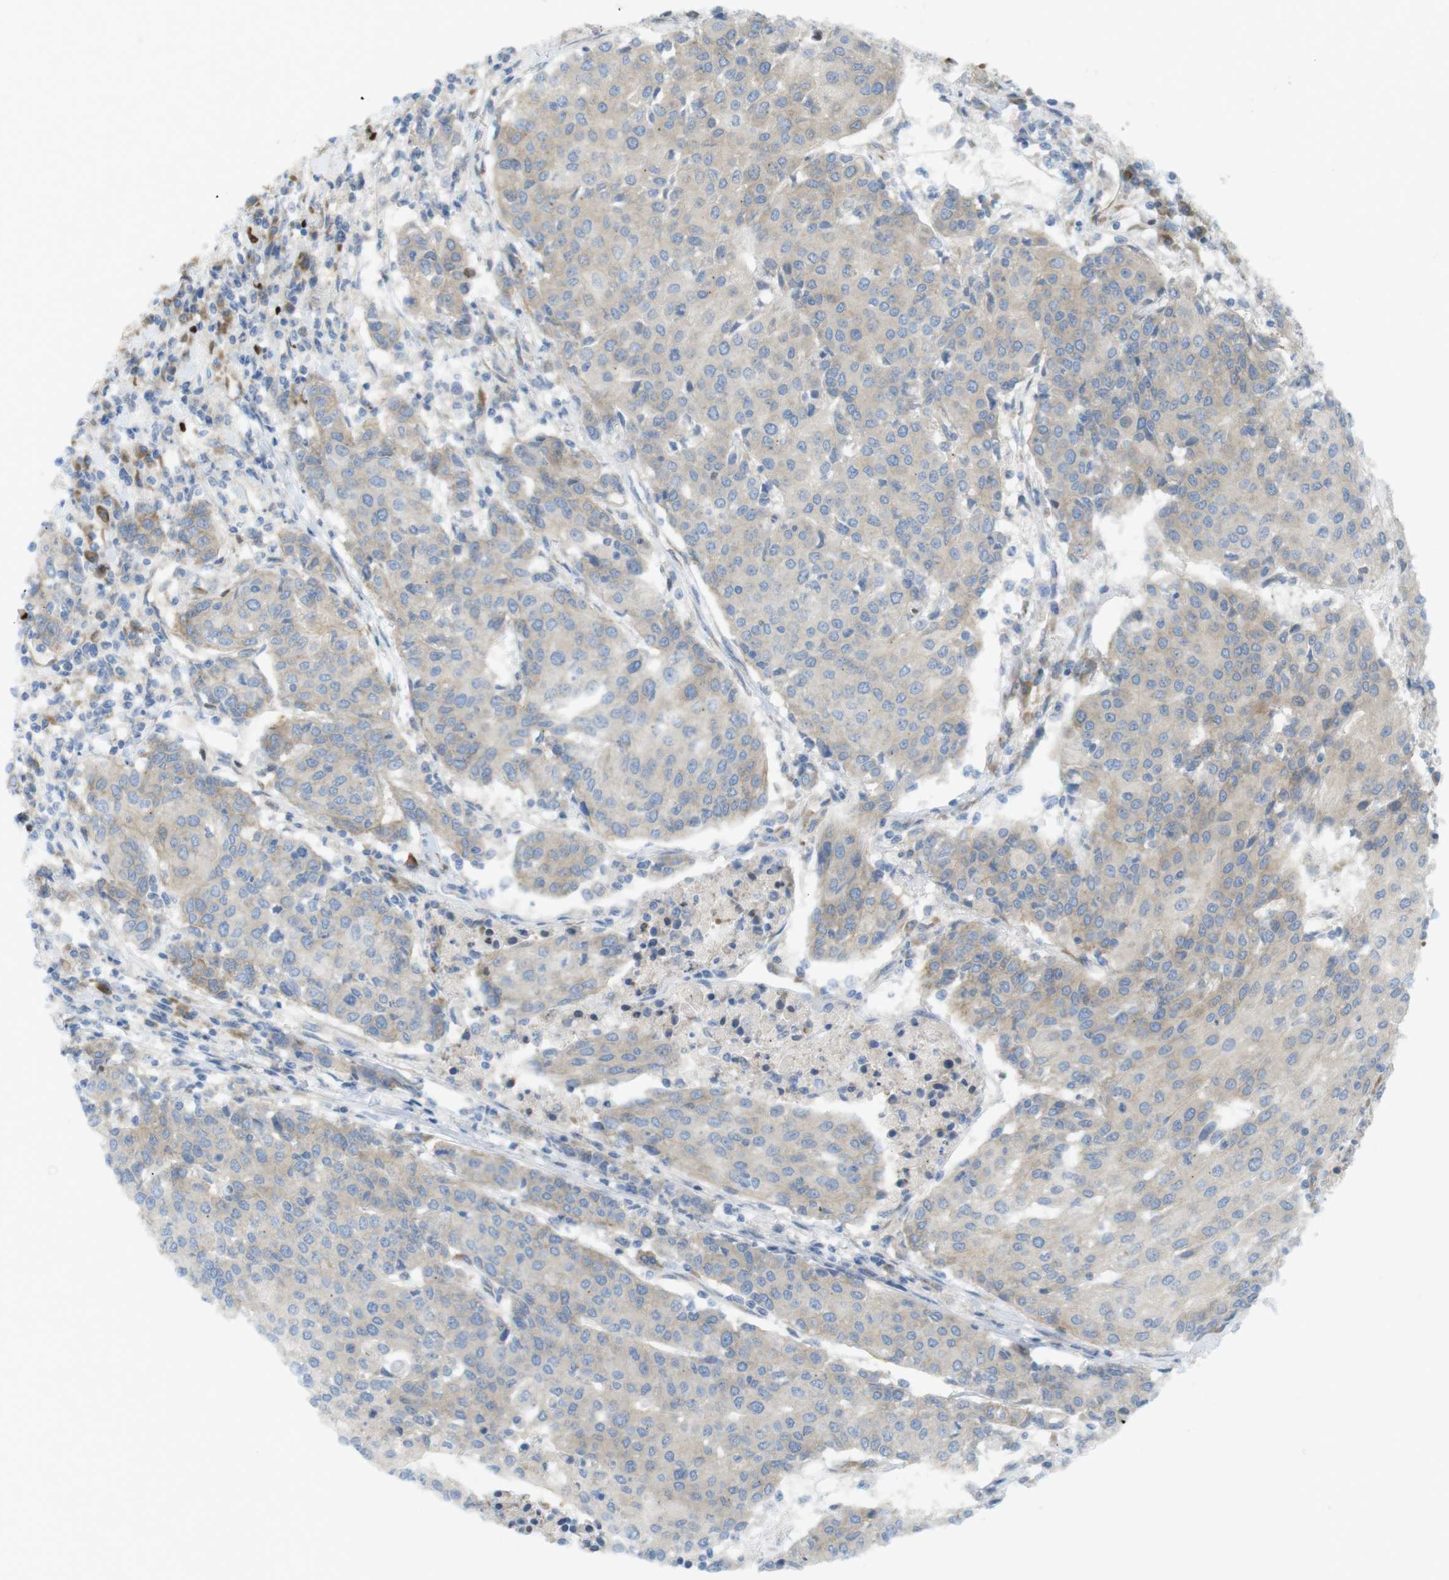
{"staining": {"intensity": "weak", "quantity": ">75%", "location": "cytoplasmic/membranous"}, "tissue": "urothelial cancer", "cell_type": "Tumor cells", "image_type": "cancer", "snomed": [{"axis": "morphology", "description": "Urothelial carcinoma, High grade"}, {"axis": "topography", "description": "Urinary bladder"}], "caption": "Immunohistochemical staining of urothelial cancer reveals low levels of weak cytoplasmic/membranous positivity in about >75% of tumor cells.", "gene": "GJC3", "patient": {"sex": "female", "age": 85}}